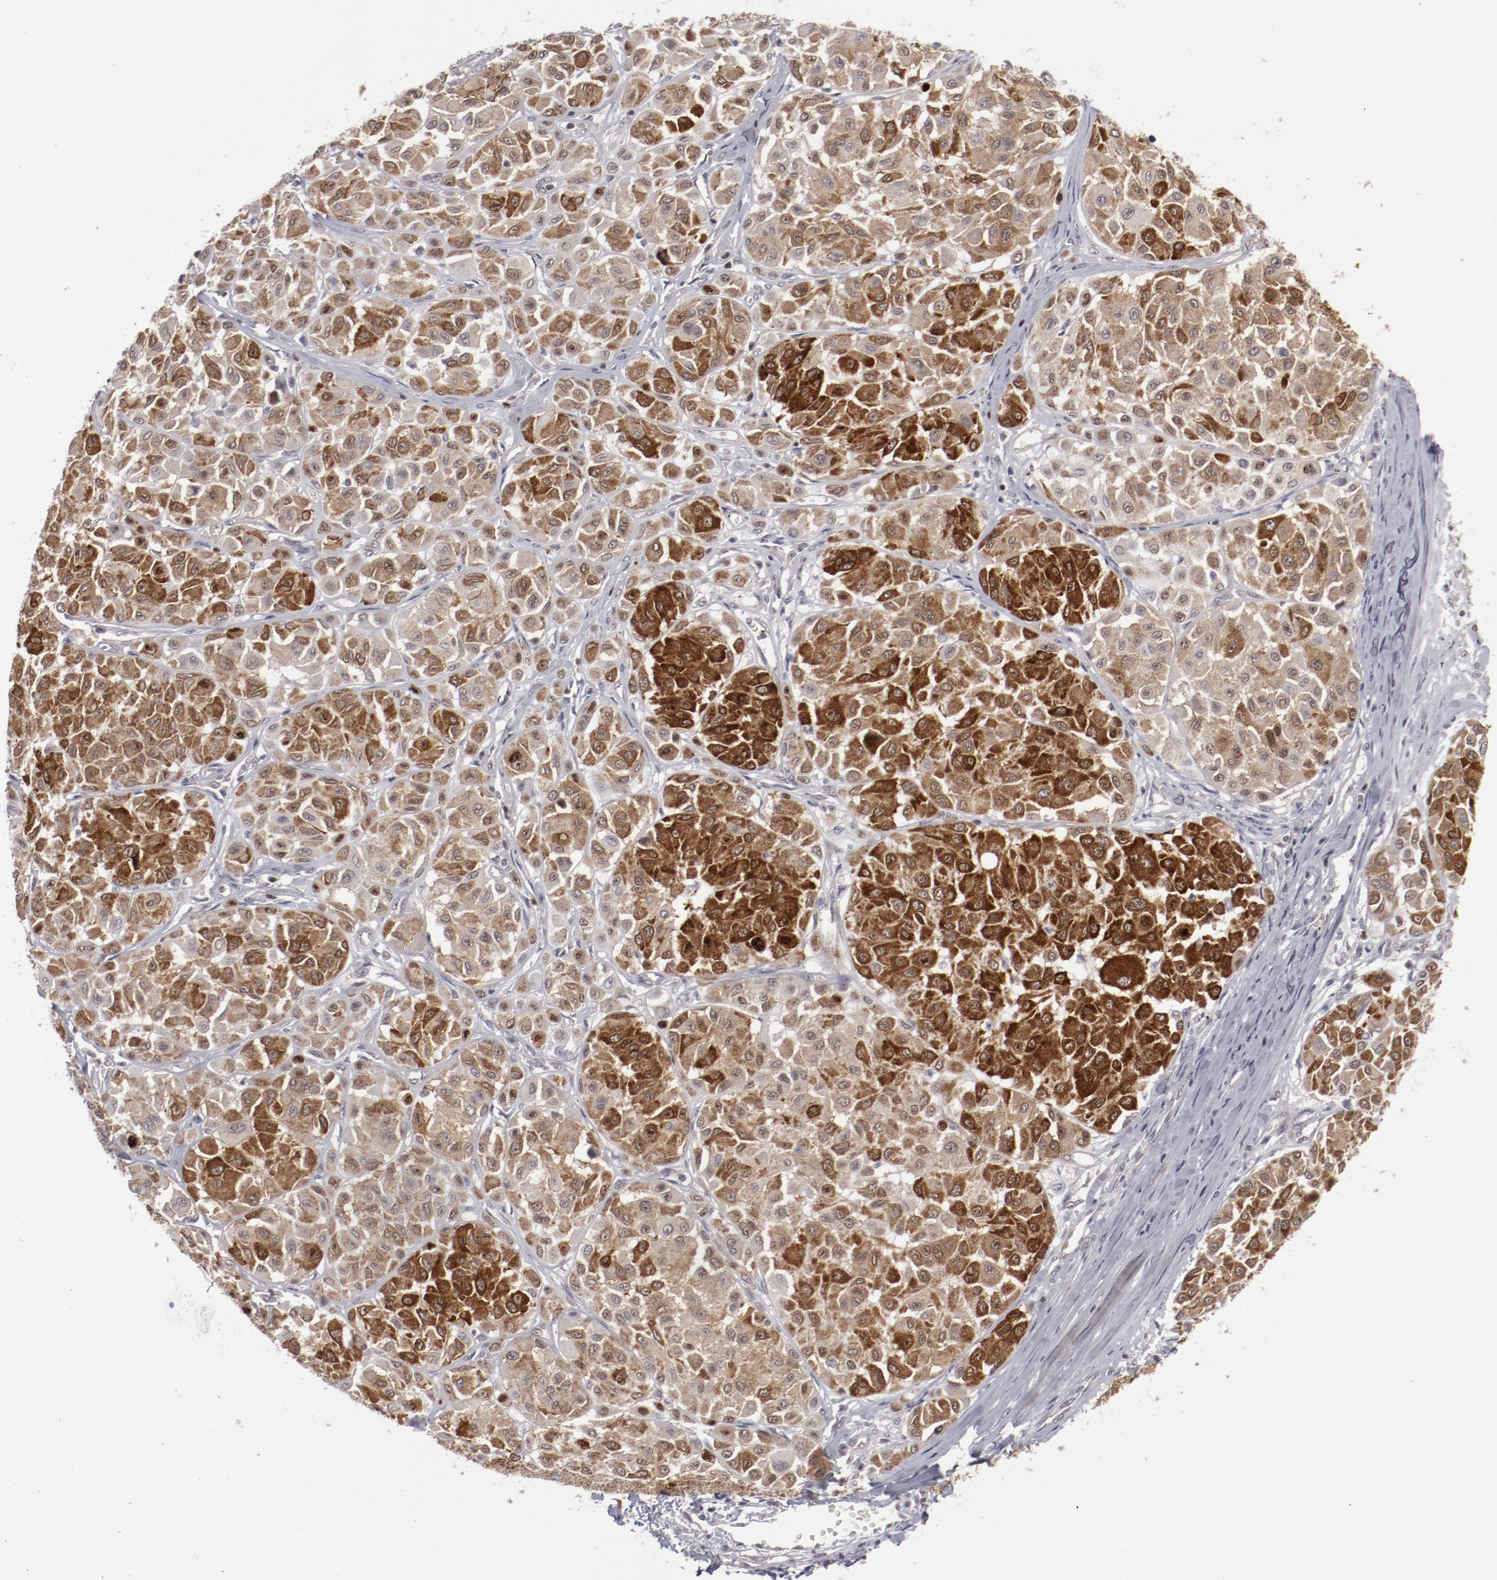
{"staining": {"intensity": "strong", "quantity": "25%-75%", "location": "cytoplasmic/membranous"}, "tissue": "melanoma", "cell_type": "Tumor cells", "image_type": "cancer", "snomed": [{"axis": "morphology", "description": "Malignant melanoma, Metastatic site"}, {"axis": "topography", "description": "Soft tissue"}], "caption": "Tumor cells show high levels of strong cytoplasmic/membranous positivity in approximately 25%-75% of cells in human melanoma.", "gene": "LEF1", "patient": {"sex": "male", "age": 41}}